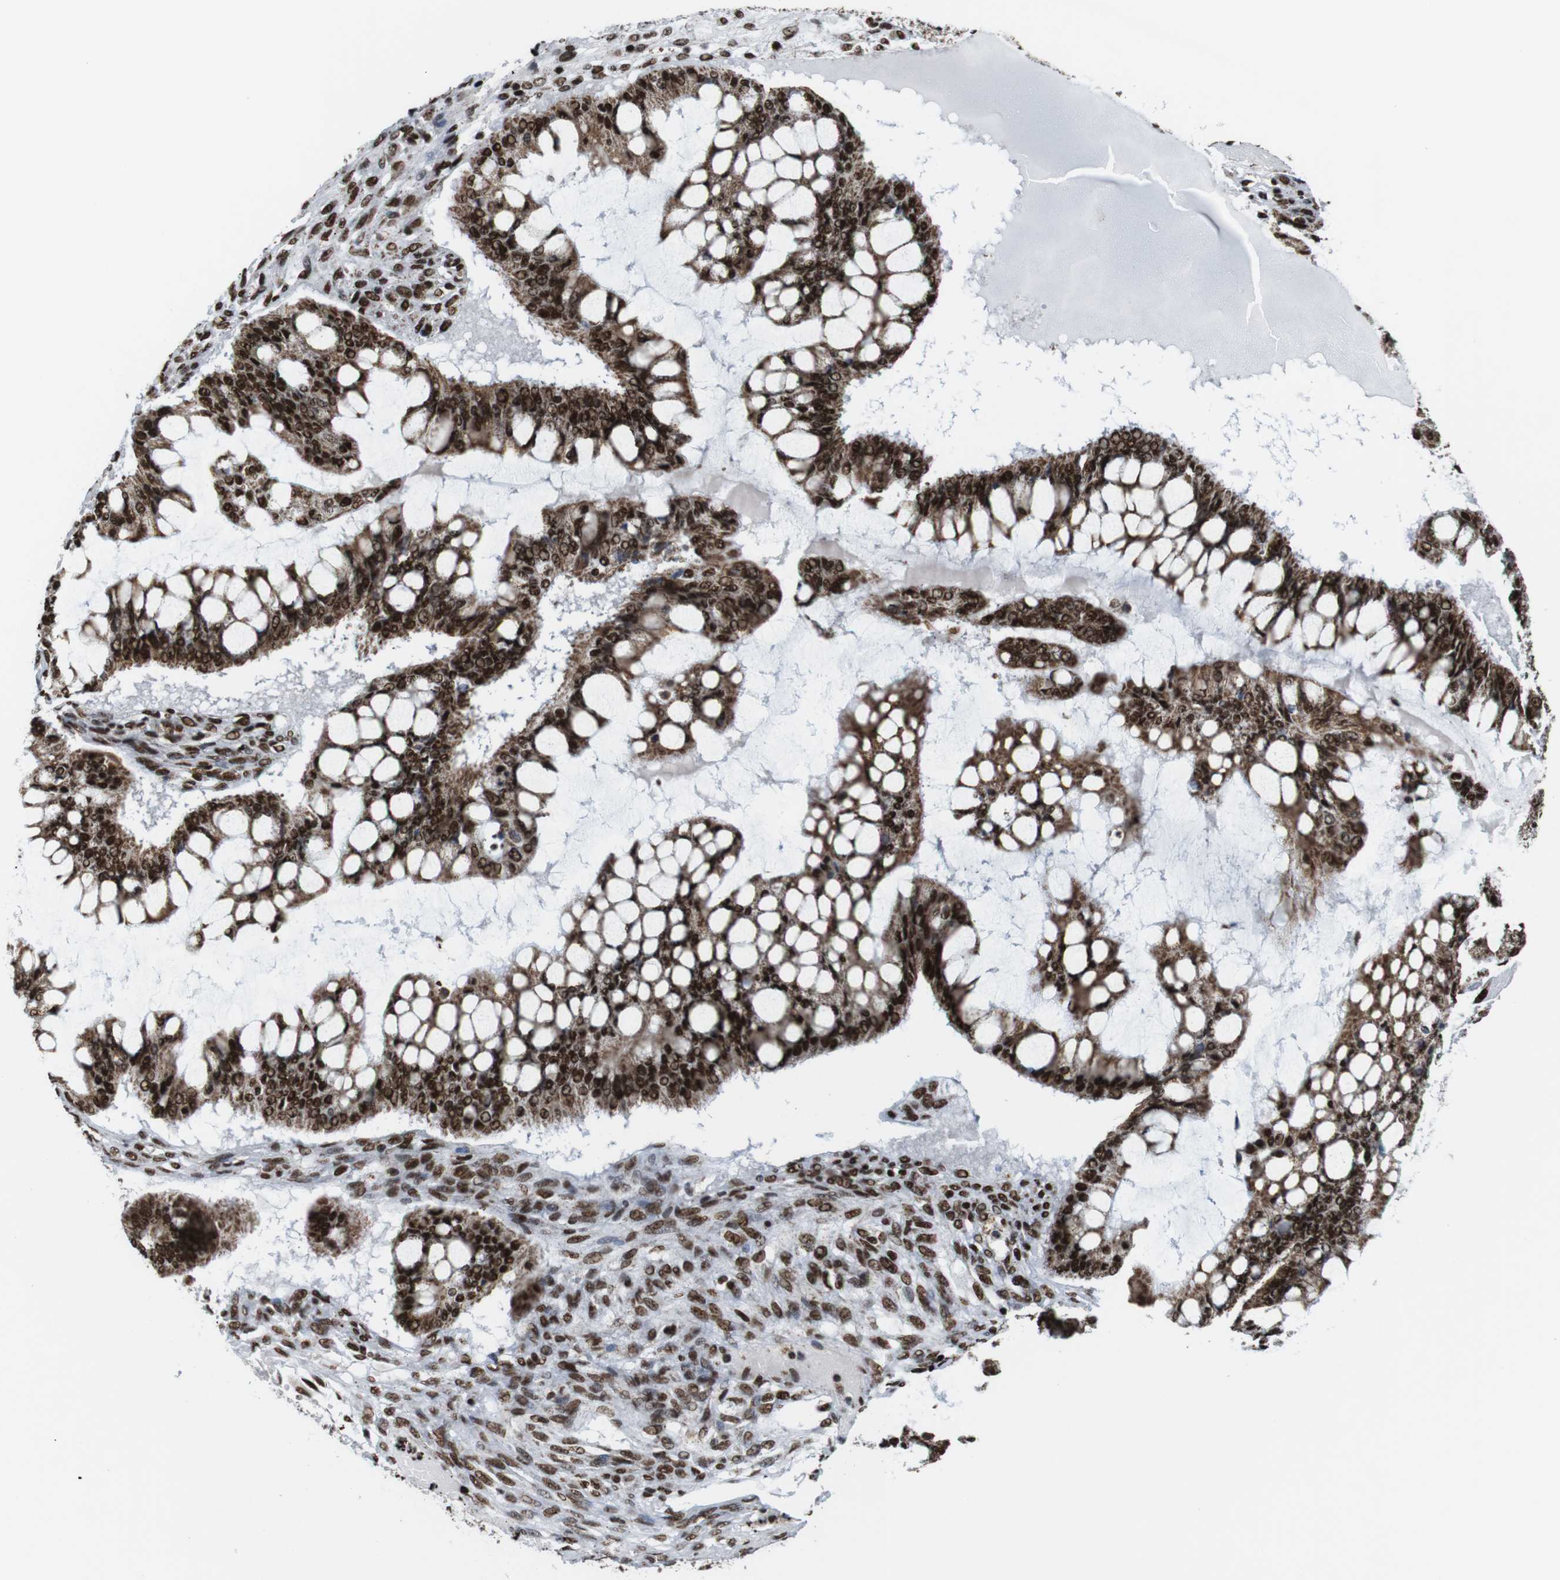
{"staining": {"intensity": "strong", "quantity": ">75%", "location": "cytoplasmic/membranous,nuclear"}, "tissue": "ovarian cancer", "cell_type": "Tumor cells", "image_type": "cancer", "snomed": [{"axis": "morphology", "description": "Cystadenocarcinoma, mucinous, NOS"}, {"axis": "topography", "description": "Ovary"}], "caption": "Immunohistochemistry of human ovarian cancer shows high levels of strong cytoplasmic/membranous and nuclear expression in approximately >75% of tumor cells.", "gene": "ROMO1", "patient": {"sex": "female", "age": 73}}